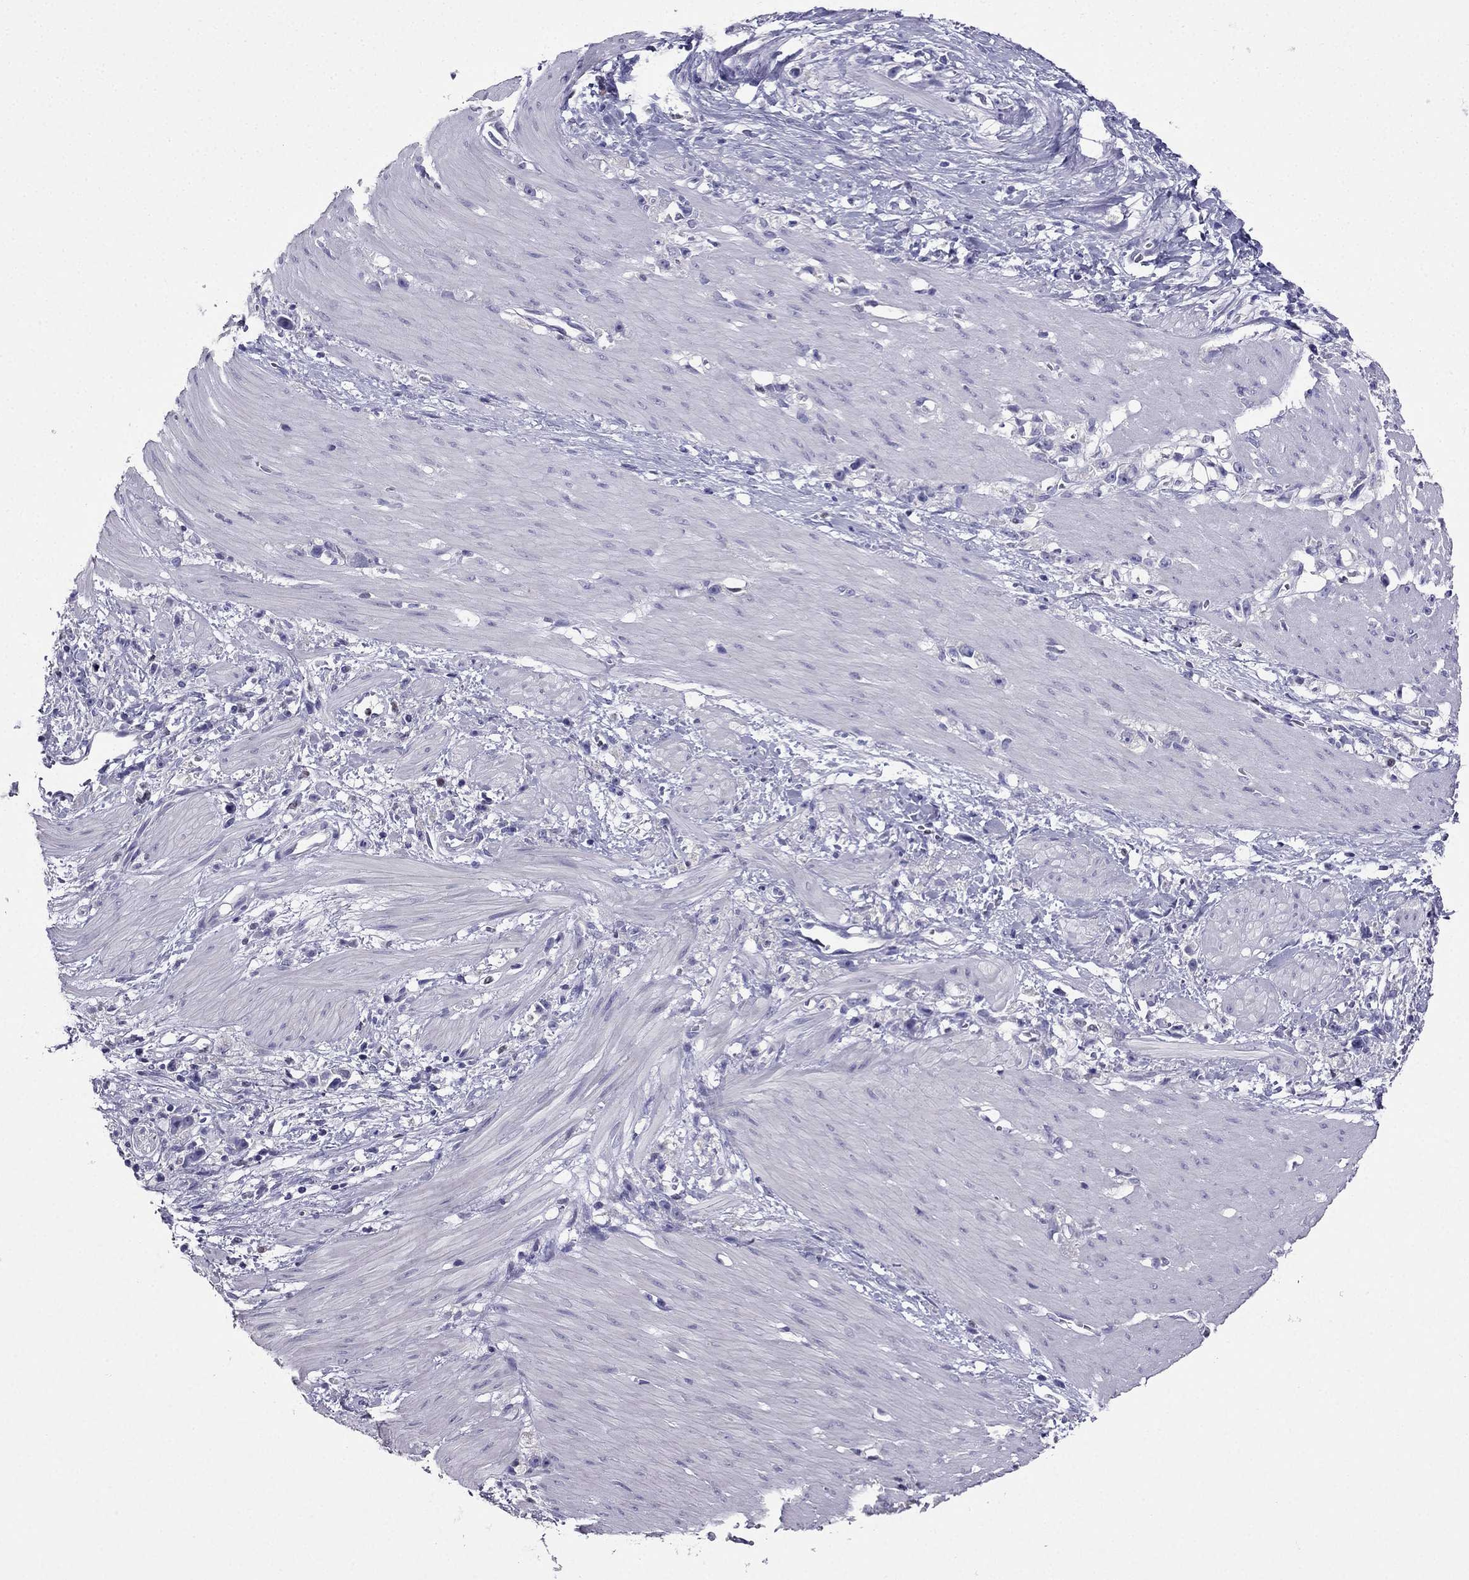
{"staining": {"intensity": "negative", "quantity": "none", "location": "none"}, "tissue": "stomach cancer", "cell_type": "Tumor cells", "image_type": "cancer", "snomed": [{"axis": "morphology", "description": "Adenocarcinoma, NOS"}, {"axis": "topography", "description": "Stomach"}], "caption": "A high-resolution histopathology image shows immunohistochemistry staining of stomach cancer, which exhibits no significant staining in tumor cells.", "gene": "ARID3A", "patient": {"sex": "female", "age": 59}}